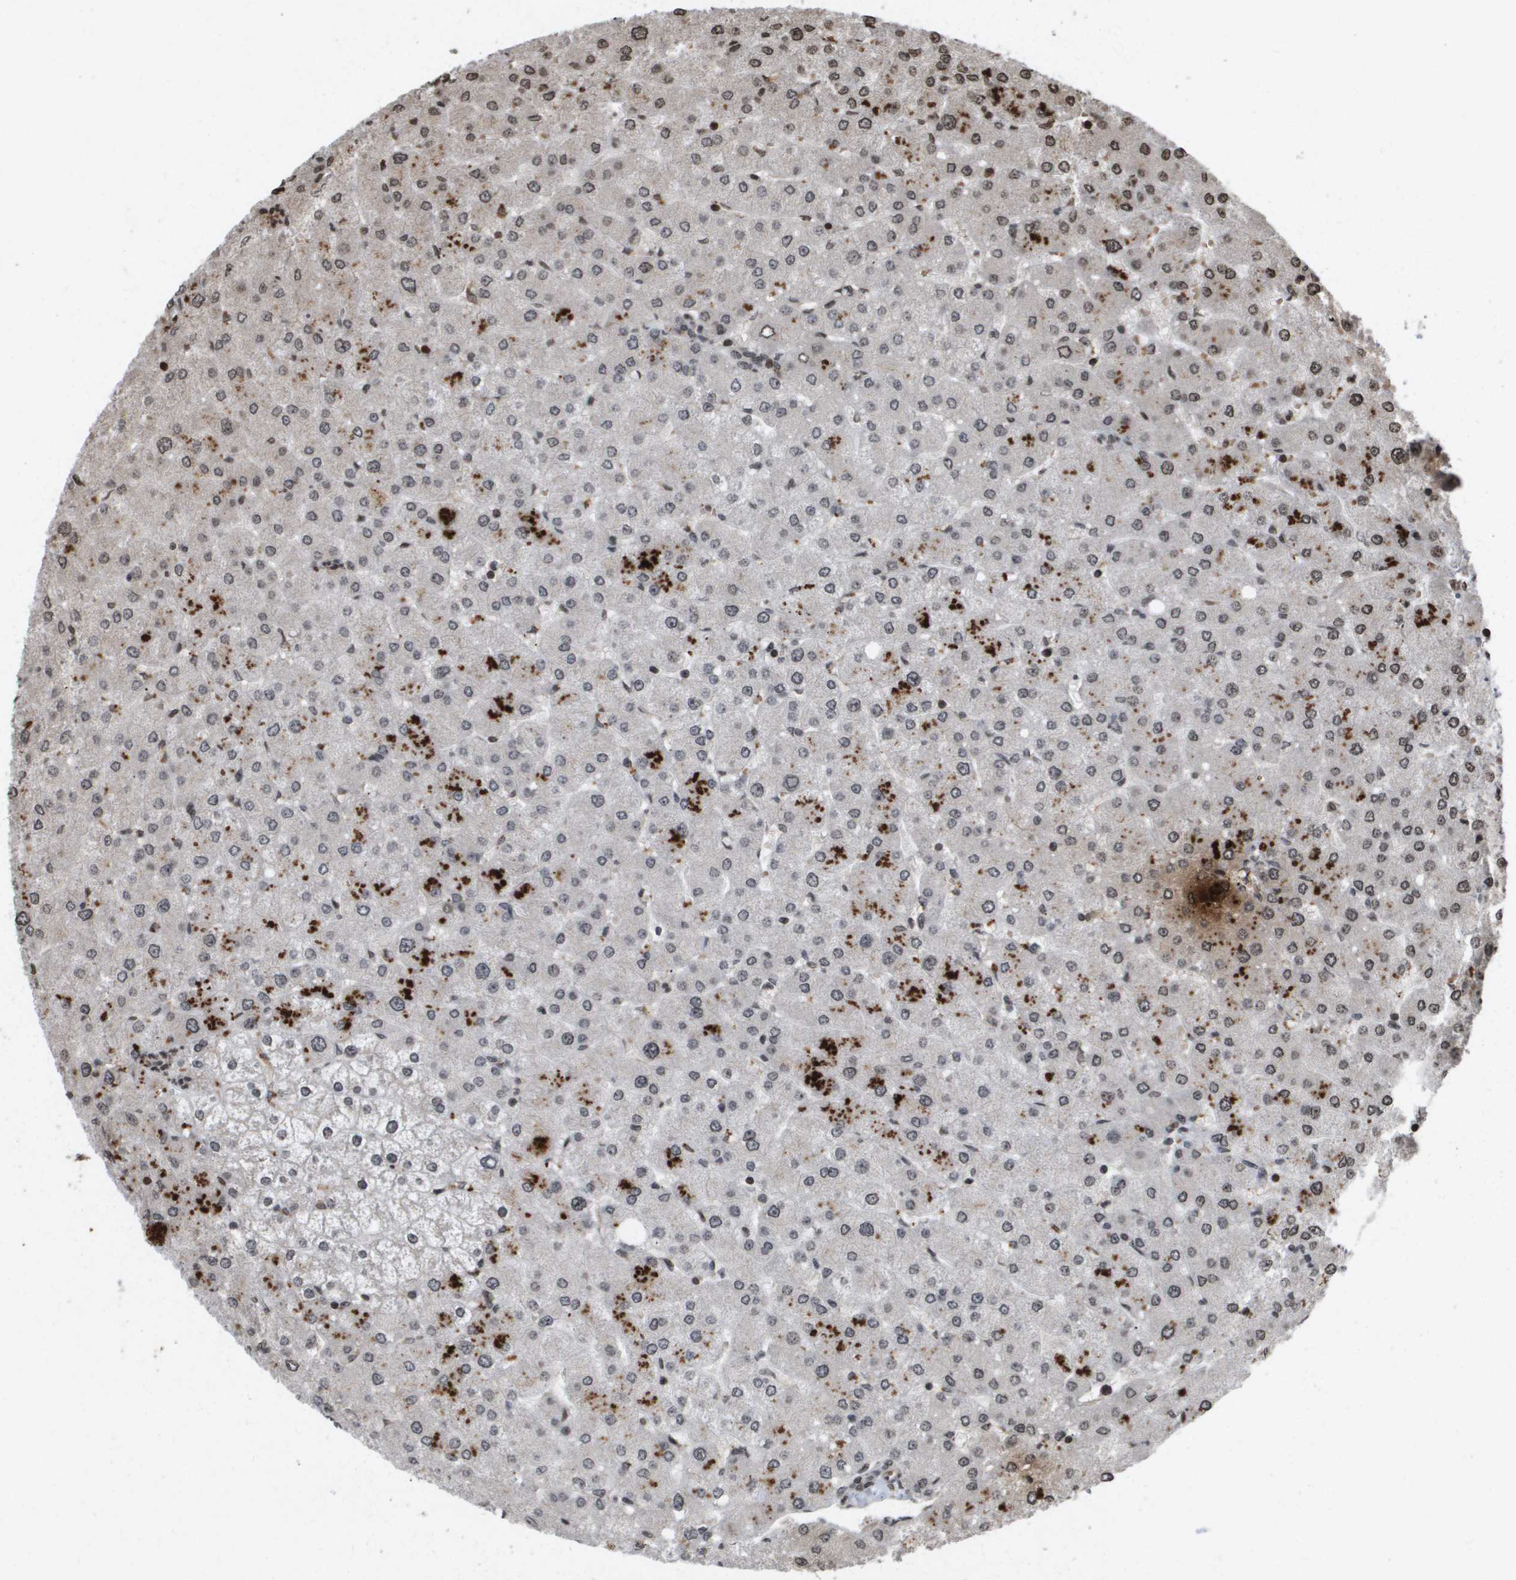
{"staining": {"intensity": "negative", "quantity": "none", "location": "none"}, "tissue": "liver", "cell_type": "Cholangiocytes", "image_type": "normal", "snomed": [{"axis": "morphology", "description": "Normal tissue, NOS"}, {"axis": "topography", "description": "Liver"}], "caption": "Immunohistochemistry of unremarkable liver demonstrates no positivity in cholangiocytes.", "gene": "HSPA6", "patient": {"sex": "male", "age": 55}}